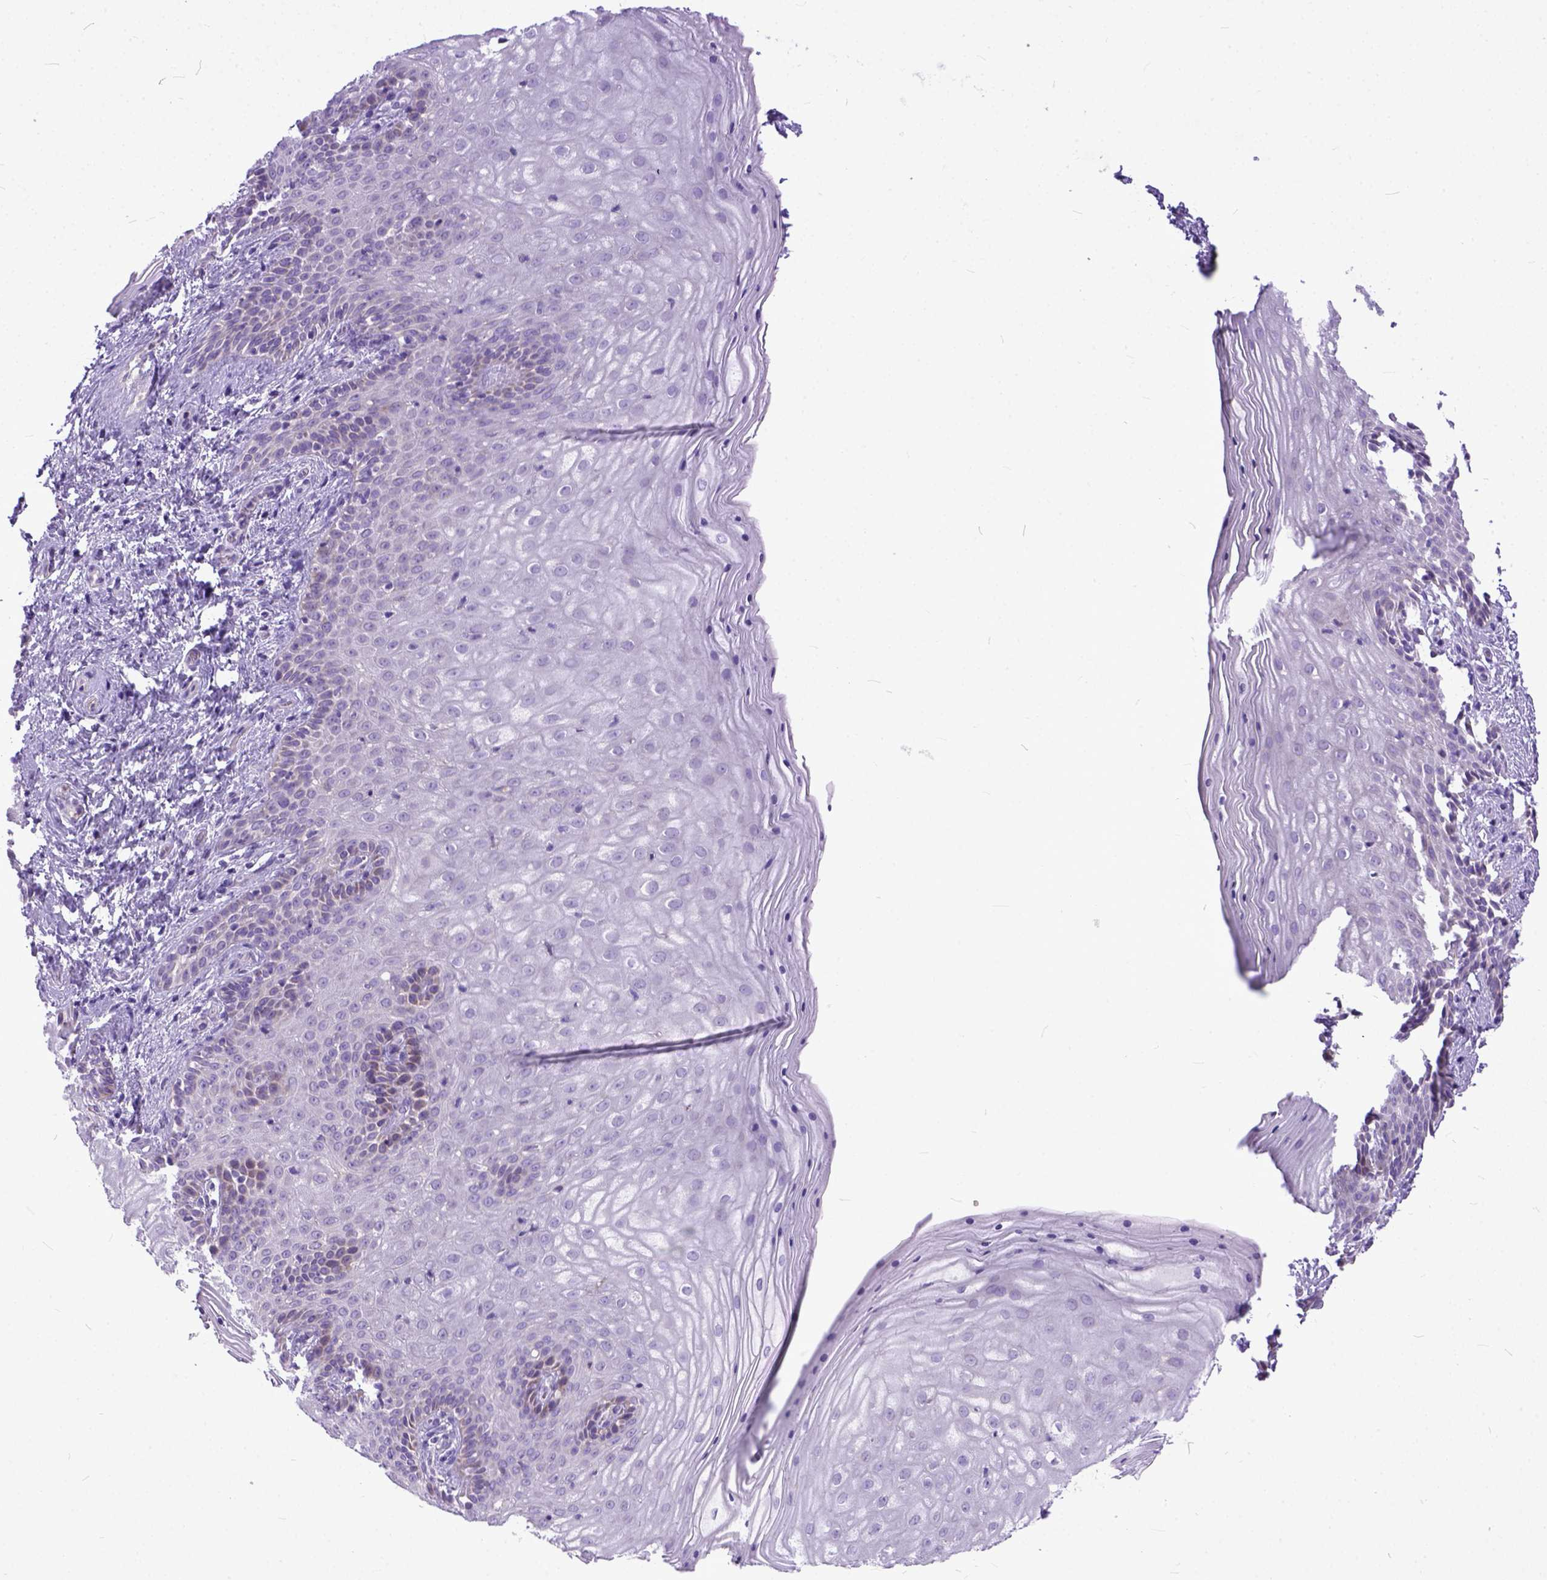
{"staining": {"intensity": "negative", "quantity": "none", "location": "none"}, "tissue": "vagina", "cell_type": "Squamous epithelial cells", "image_type": "normal", "snomed": [{"axis": "morphology", "description": "Normal tissue, NOS"}, {"axis": "topography", "description": "Vagina"}], "caption": "Immunohistochemical staining of normal human vagina demonstrates no significant positivity in squamous epithelial cells.", "gene": "PLK5", "patient": {"sex": "female", "age": 45}}